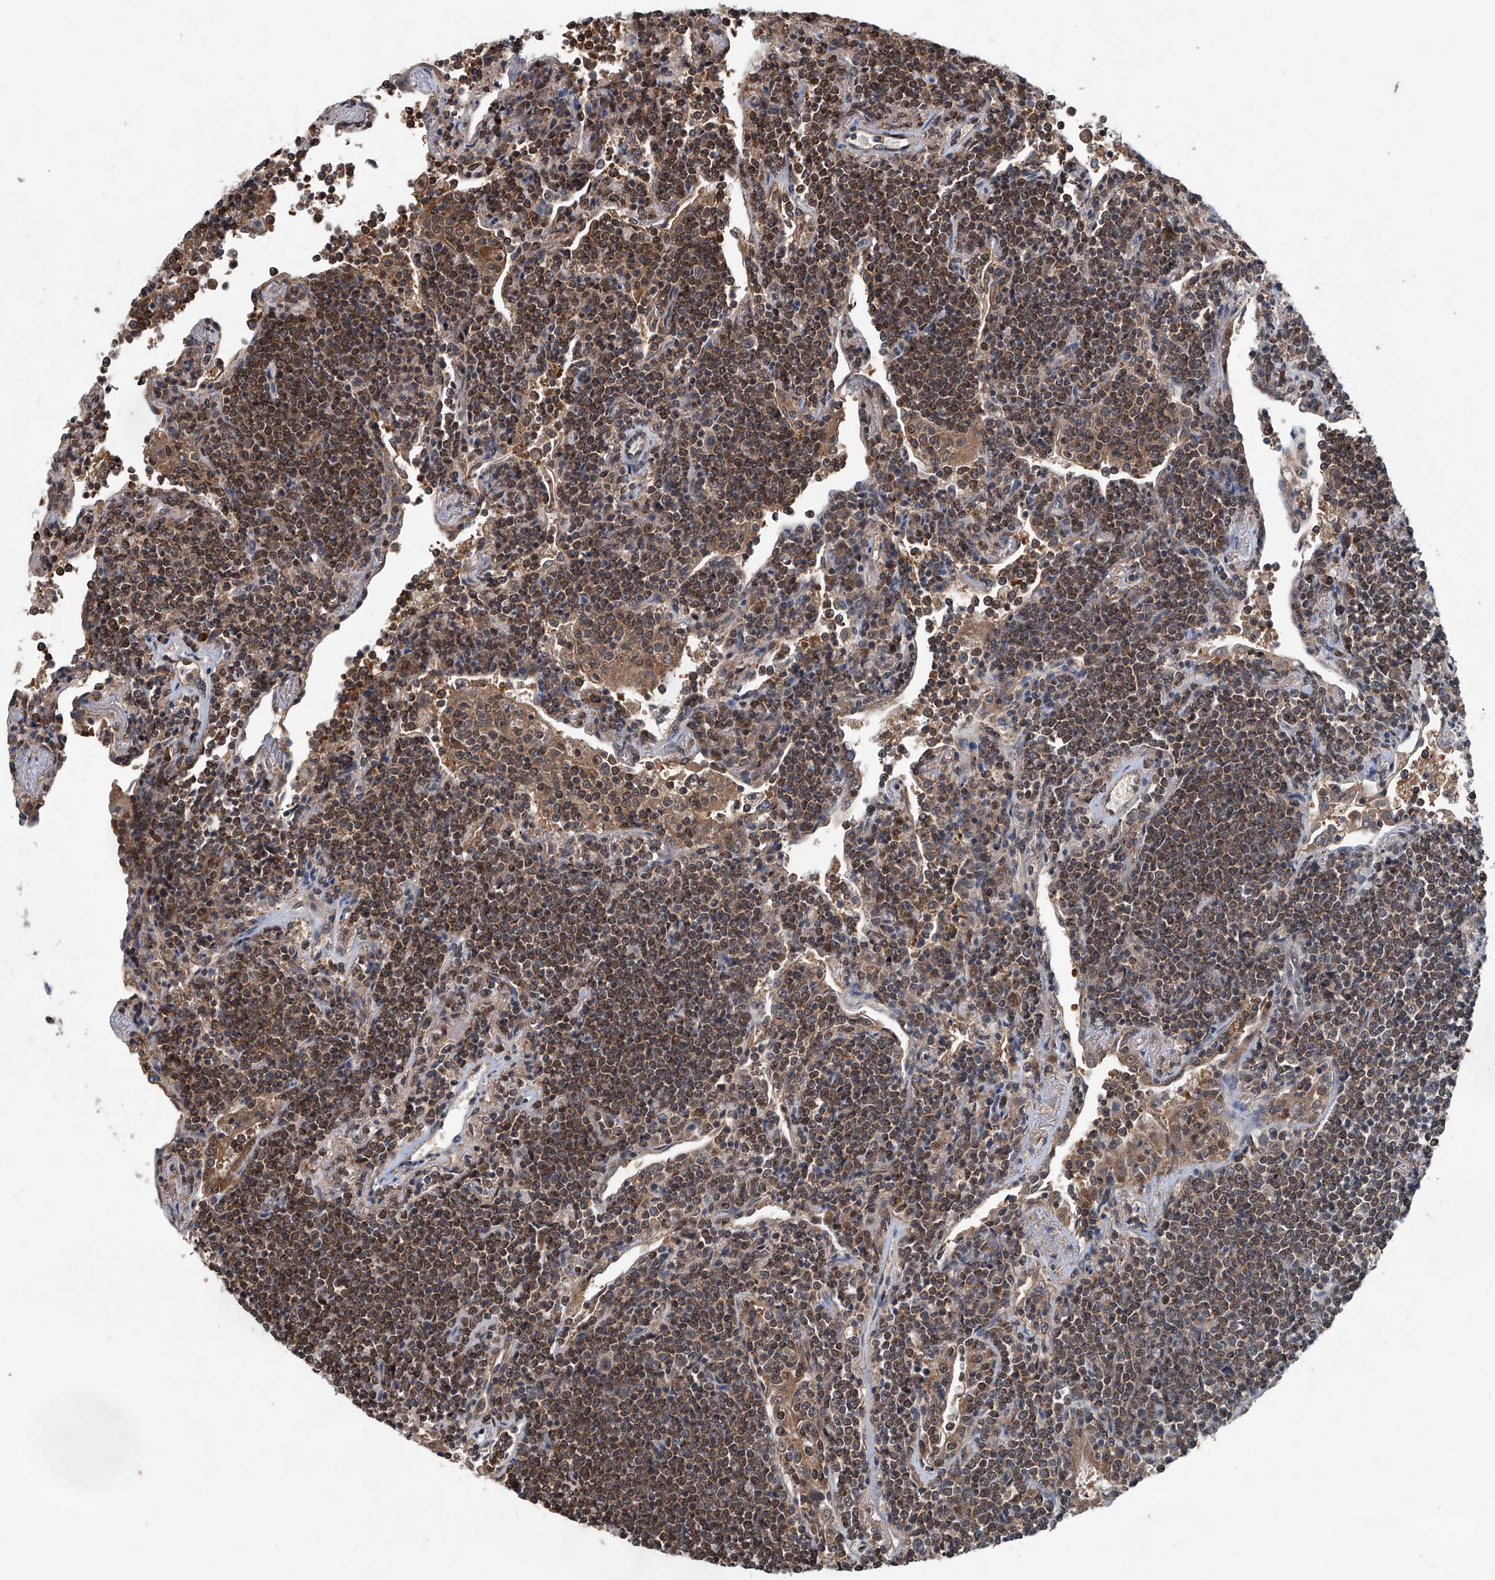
{"staining": {"intensity": "strong", "quantity": ">75%", "location": "cytoplasmic/membranous,nuclear"}, "tissue": "lymphoma", "cell_type": "Tumor cells", "image_type": "cancer", "snomed": [{"axis": "morphology", "description": "Malignant lymphoma, non-Hodgkin's type, Low grade"}, {"axis": "topography", "description": "Lung"}], "caption": "IHC image of neoplastic tissue: low-grade malignant lymphoma, non-Hodgkin's type stained using immunohistochemistry exhibits high levels of strong protein expression localized specifically in the cytoplasmic/membranous and nuclear of tumor cells, appearing as a cytoplasmic/membranous and nuclear brown color.", "gene": "CLK1", "patient": {"sex": "female", "age": 71}}